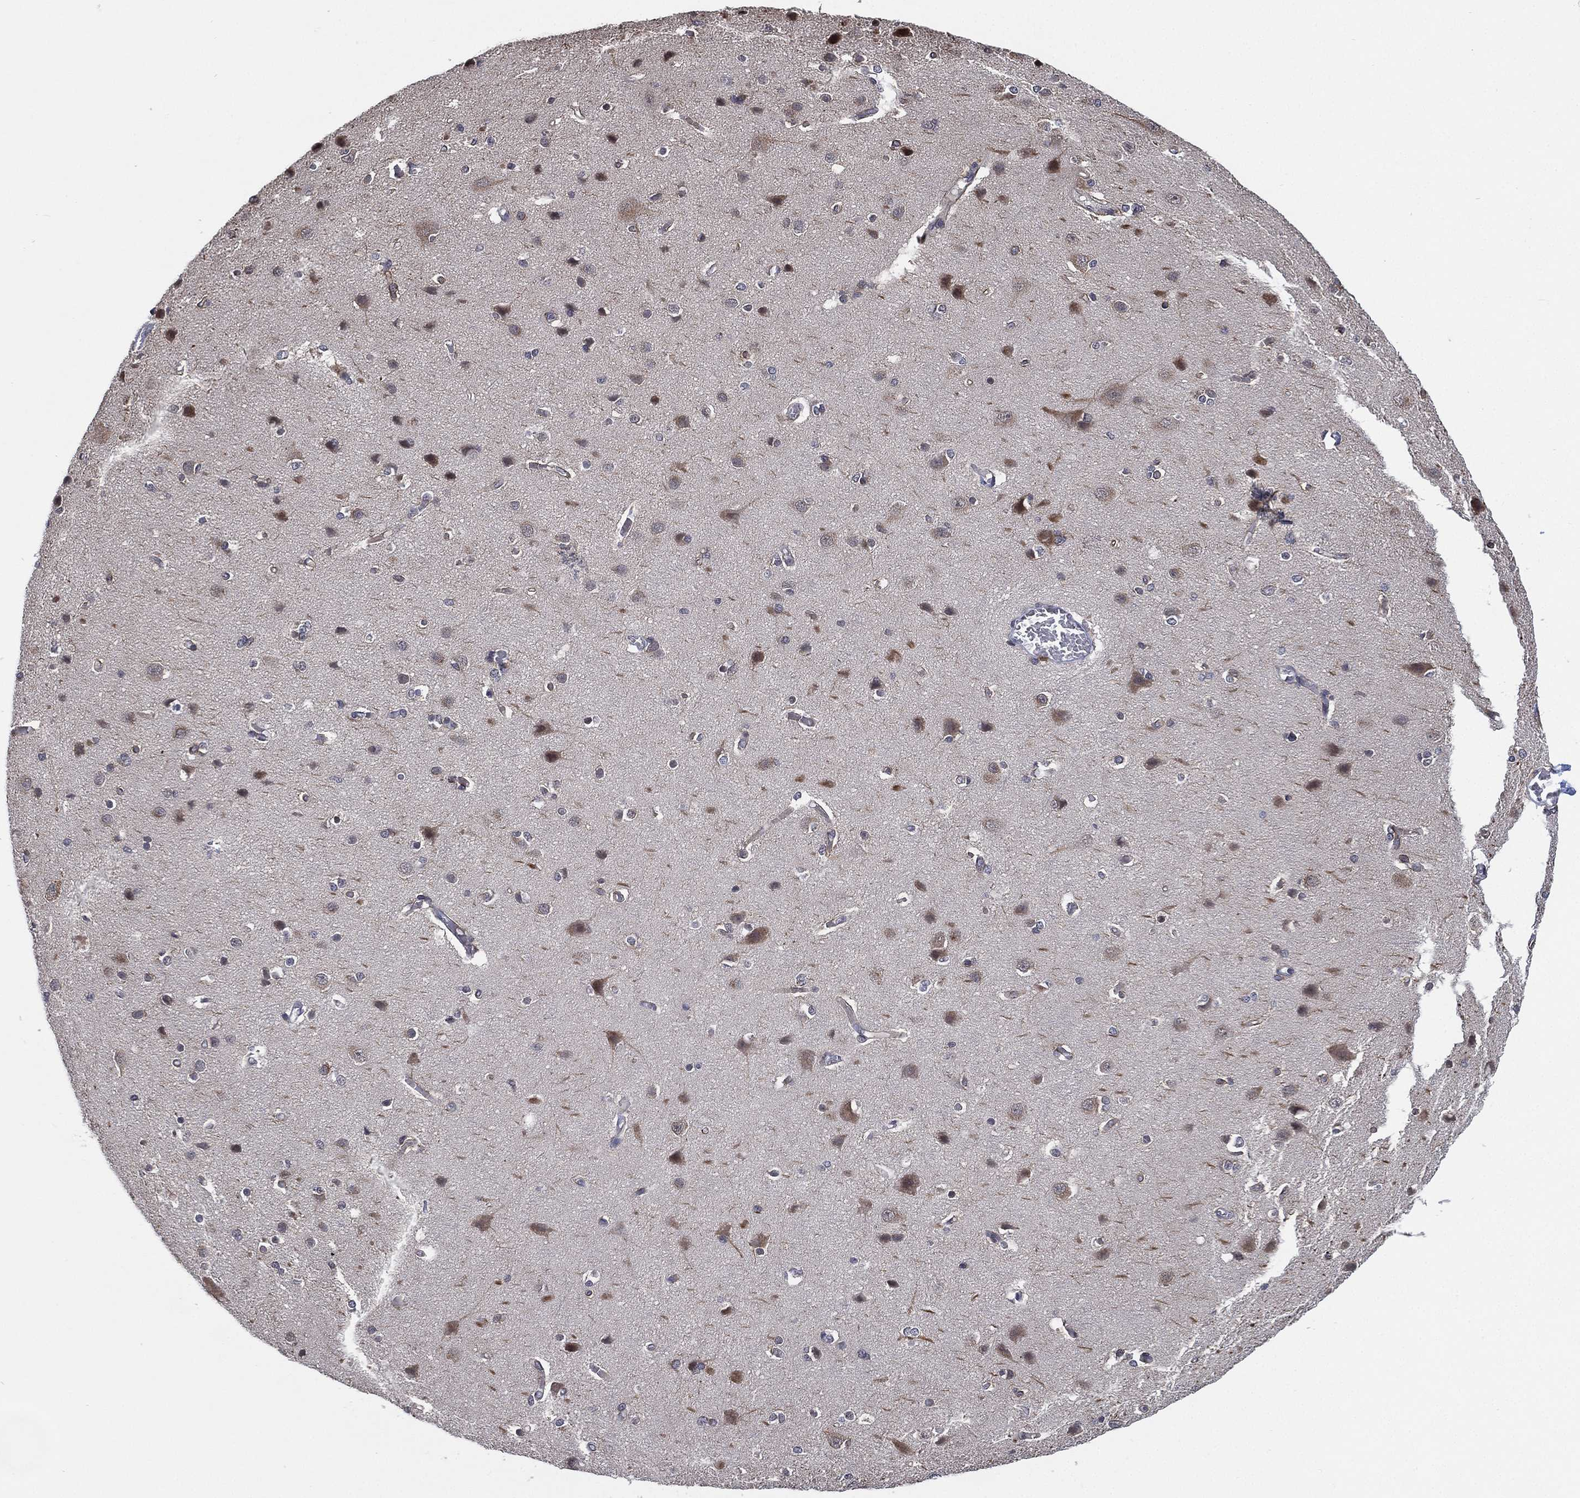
{"staining": {"intensity": "negative", "quantity": "none", "location": "none"}, "tissue": "cerebral cortex", "cell_type": "Endothelial cells", "image_type": "normal", "snomed": [{"axis": "morphology", "description": "Normal tissue, NOS"}, {"axis": "topography", "description": "Cerebral cortex"}], "caption": "Immunohistochemistry (IHC) image of benign cerebral cortex: human cerebral cortex stained with DAB (3,3'-diaminobenzidine) exhibits no significant protein expression in endothelial cells. Nuclei are stained in blue.", "gene": "SELENOO", "patient": {"sex": "male", "age": 37}}